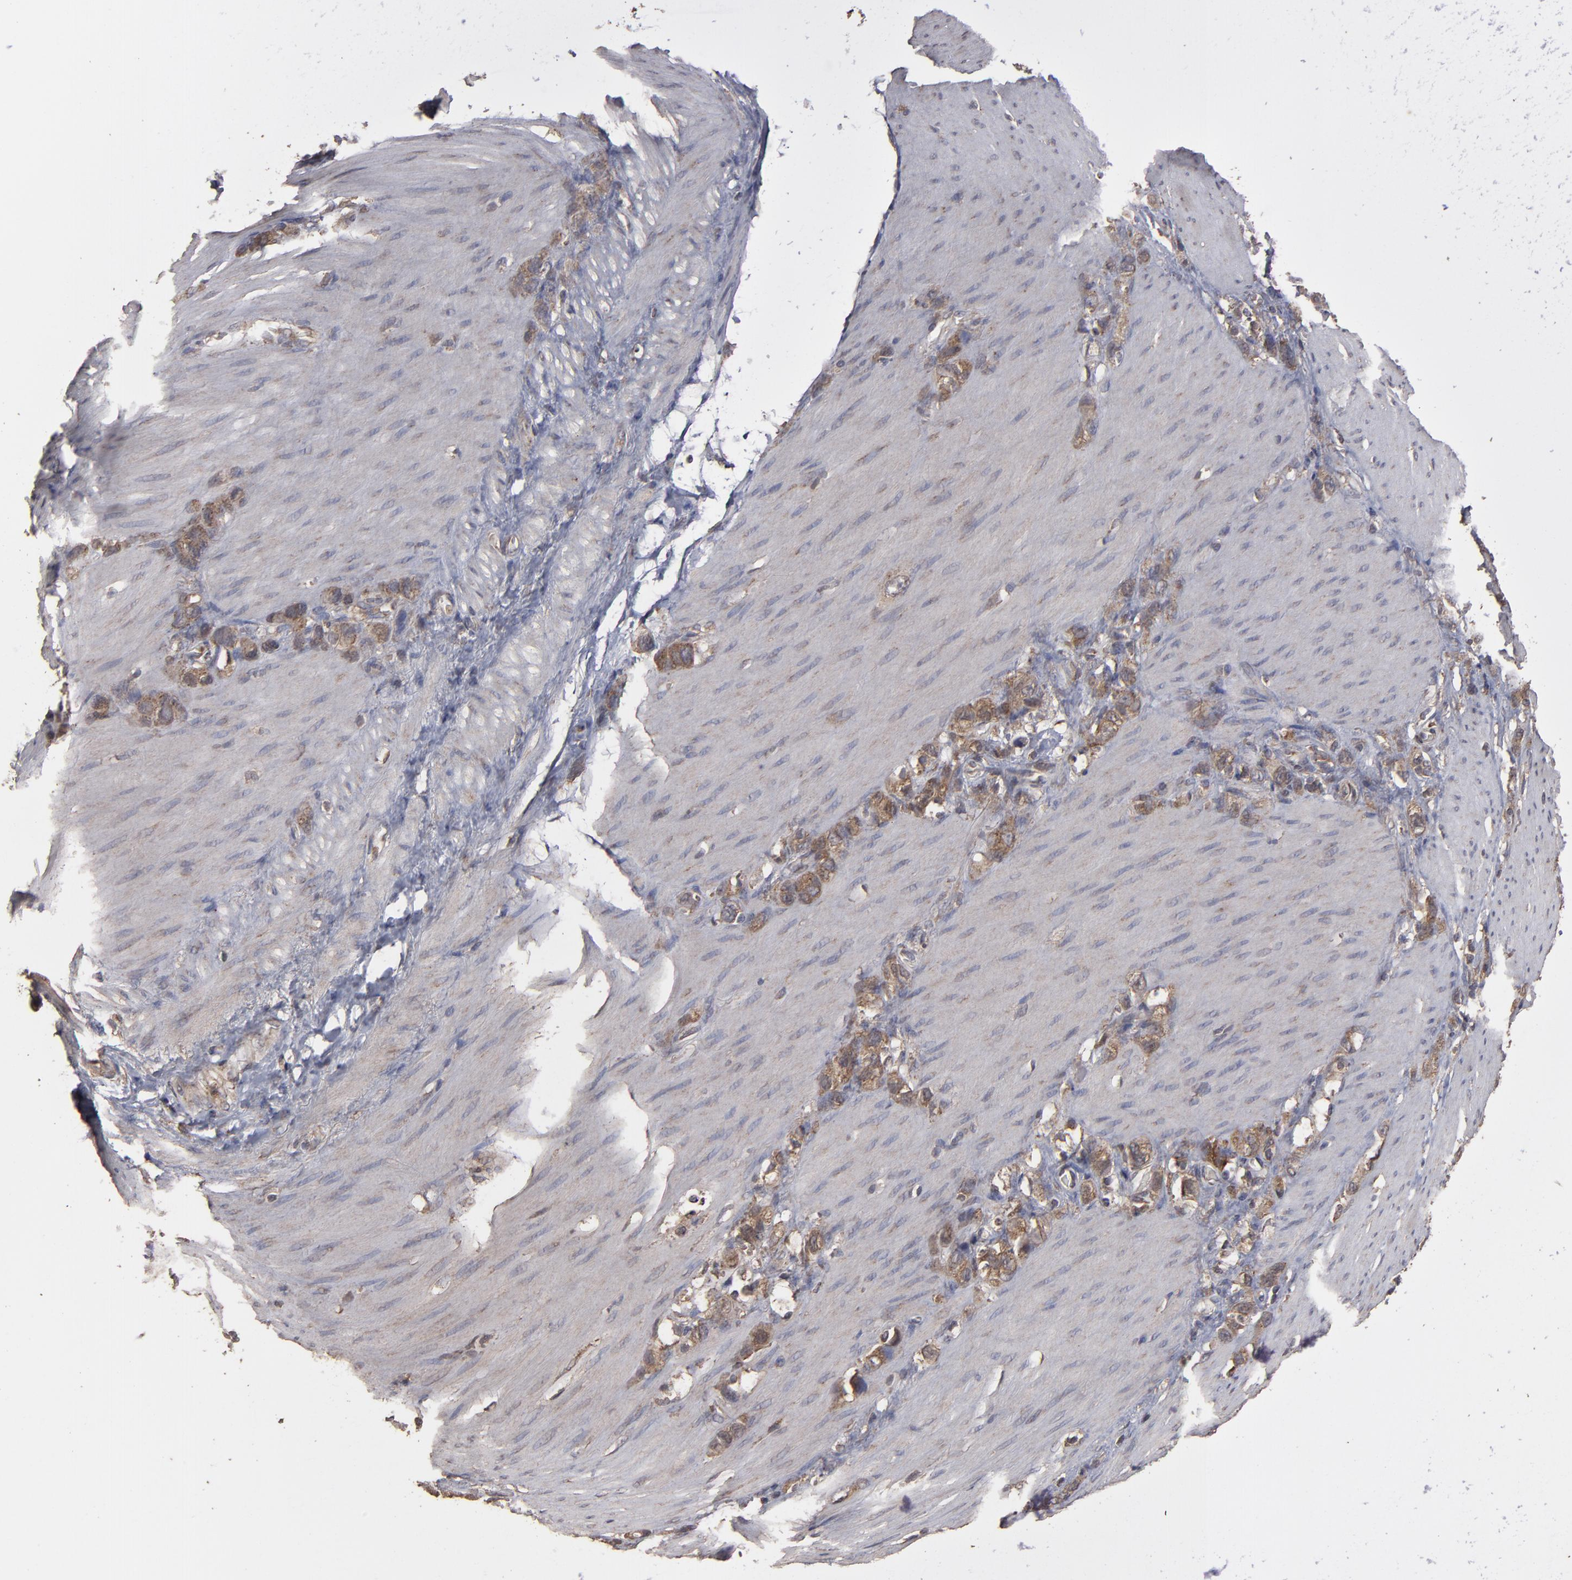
{"staining": {"intensity": "moderate", "quantity": ">75%", "location": "cytoplasmic/membranous"}, "tissue": "stomach cancer", "cell_type": "Tumor cells", "image_type": "cancer", "snomed": [{"axis": "morphology", "description": "Normal tissue, NOS"}, {"axis": "morphology", "description": "Adenocarcinoma, NOS"}, {"axis": "morphology", "description": "Adenocarcinoma, High grade"}, {"axis": "topography", "description": "Stomach, upper"}, {"axis": "topography", "description": "Stomach"}], "caption": "Immunohistochemical staining of stomach high-grade adenocarcinoma reveals moderate cytoplasmic/membranous protein positivity in approximately >75% of tumor cells. (IHC, brightfield microscopy, high magnification).", "gene": "MMP2", "patient": {"sex": "female", "age": 65}}